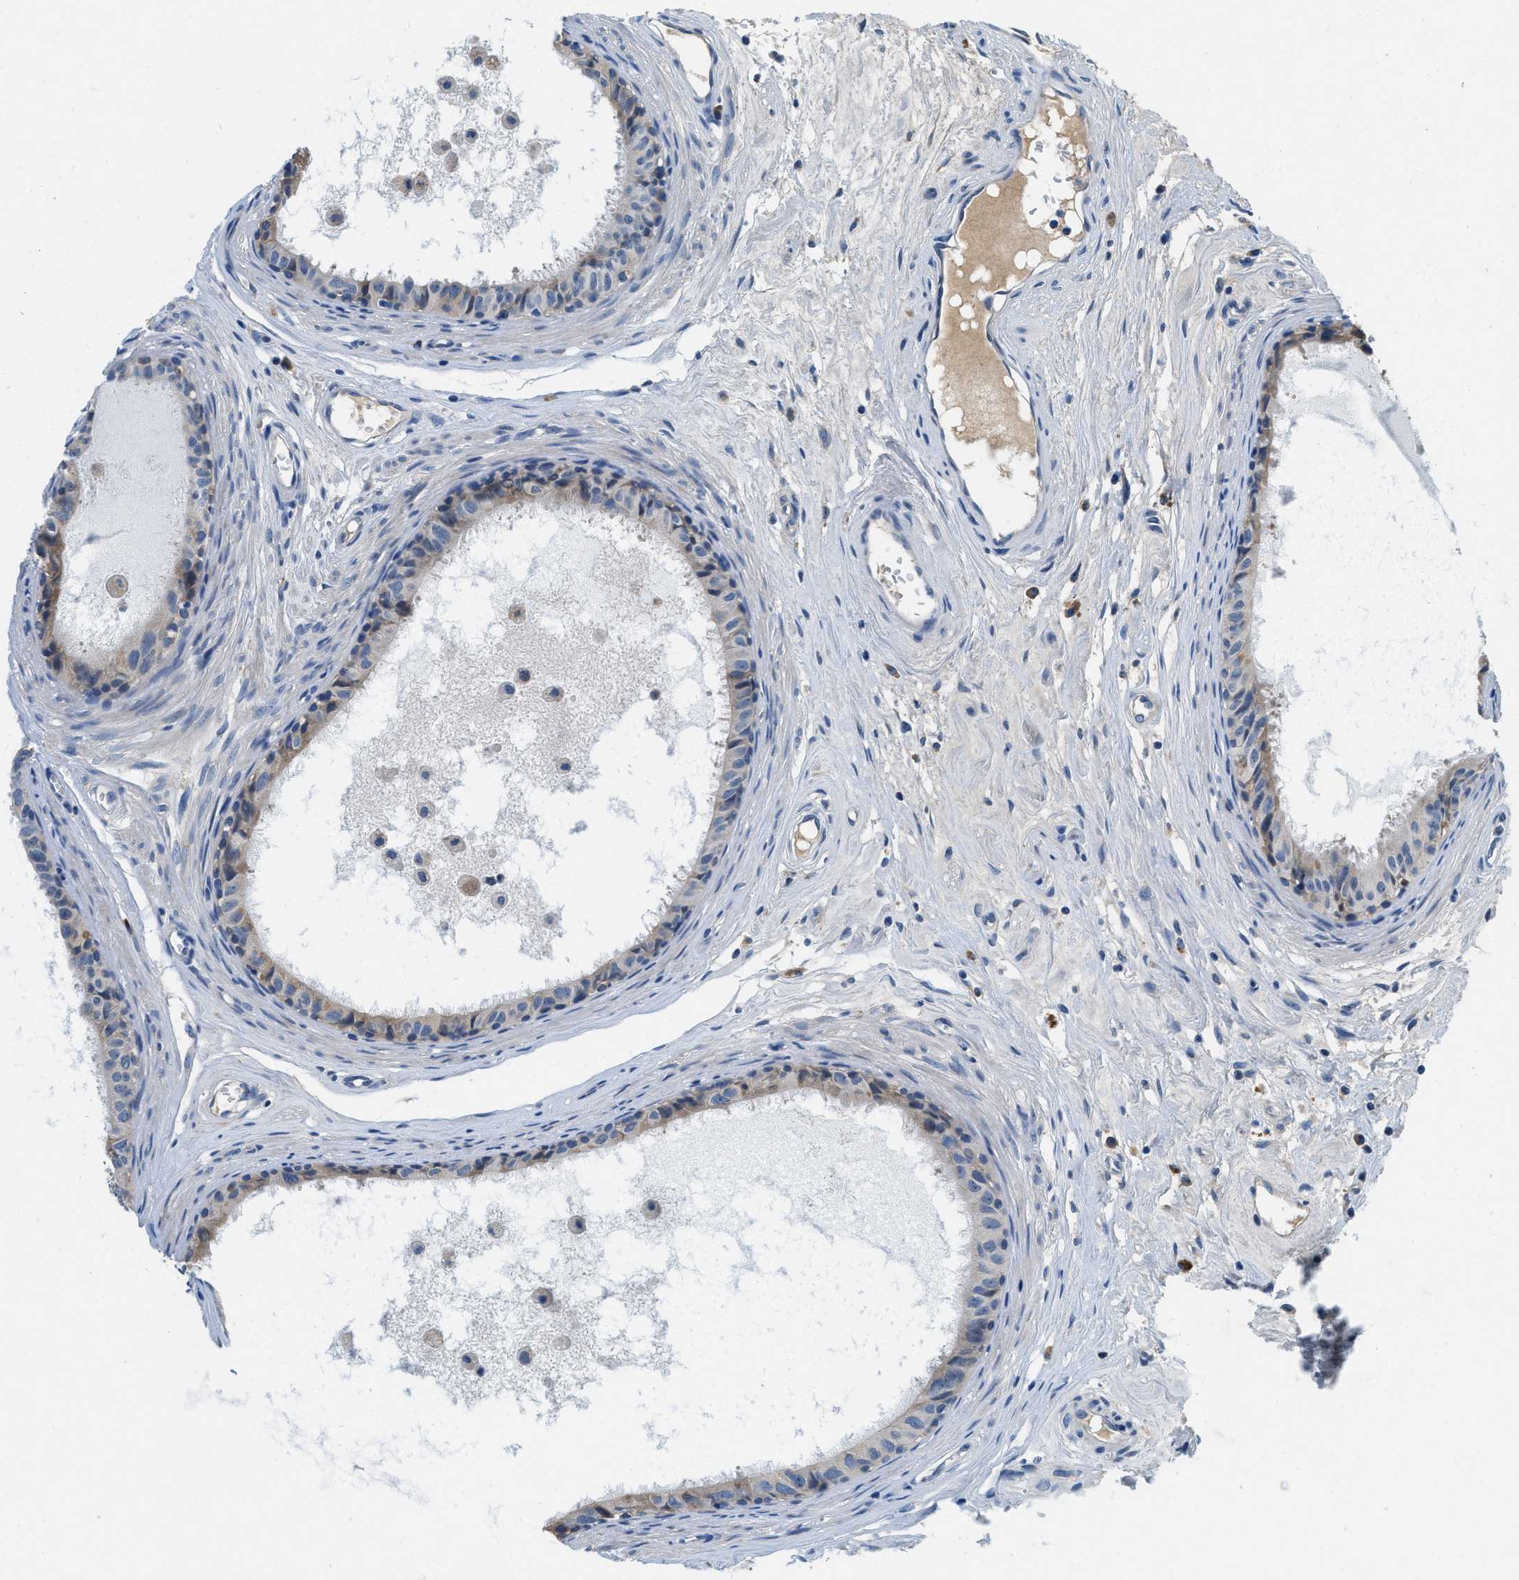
{"staining": {"intensity": "moderate", "quantity": "25%-75%", "location": "cytoplasmic/membranous"}, "tissue": "epididymis", "cell_type": "Glandular cells", "image_type": "normal", "snomed": [{"axis": "morphology", "description": "Normal tissue, NOS"}, {"axis": "morphology", "description": "Inflammation, NOS"}, {"axis": "topography", "description": "Epididymis"}], "caption": "Epididymis stained with immunohistochemistry displays moderate cytoplasmic/membranous positivity in approximately 25%-75% of glandular cells. The staining was performed using DAB, with brown indicating positive protein expression. Nuclei are stained blue with hematoxylin.", "gene": "ALDH3A2", "patient": {"sex": "male", "age": 85}}